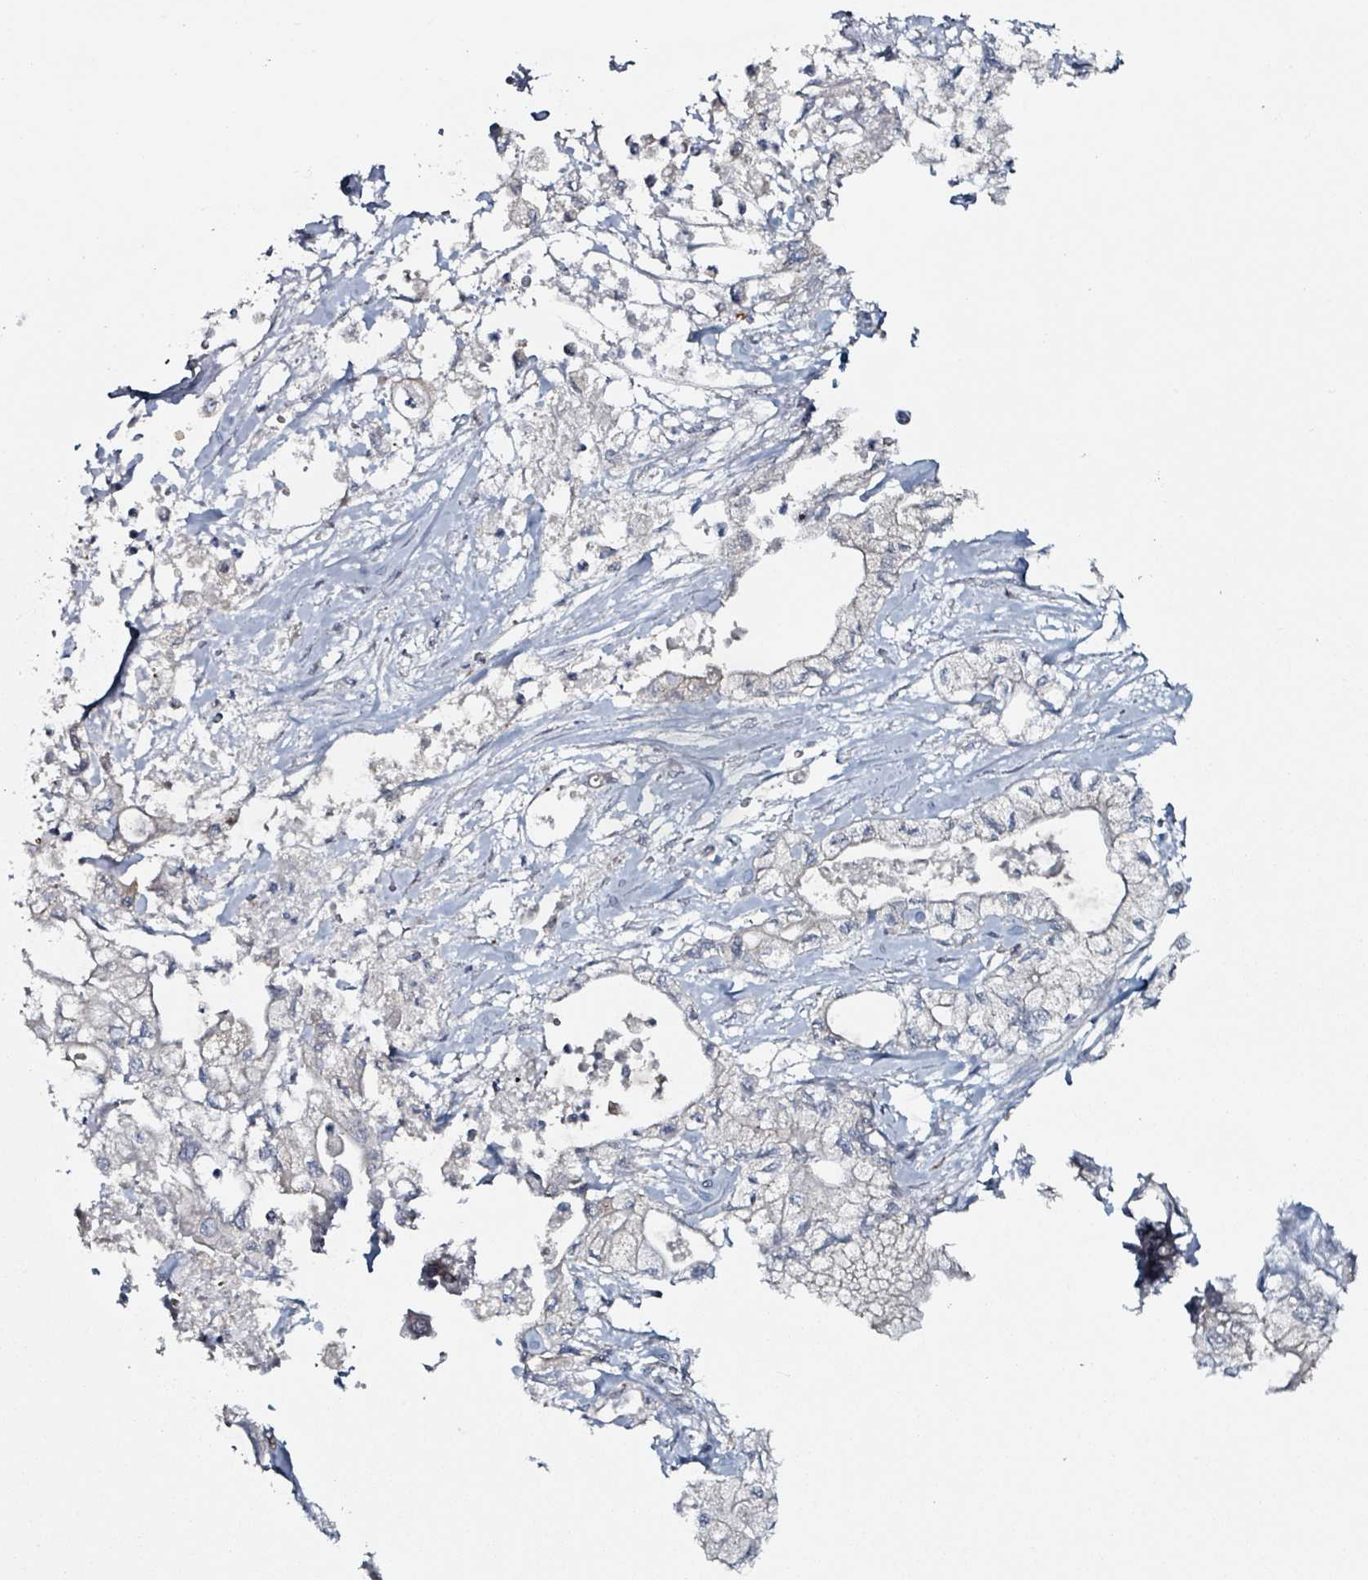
{"staining": {"intensity": "negative", "quantity": "none", "location": "none"}, "tissue": "pancreatic cancer", "cell_type": "Tumor cells", "image_type": "cancer", "snomed": [{"axis": "morphology", "description": "Adenocarcinoma, NOS"}, {"axis": "topography", "description": "Pancreas"}], "caption": "The image reveals no significant expression in tumor cells of pancreatic cancer (adenocarcinoma).", "gene": "B3GAT3", "patient": {"sex": "male", "age": 79}}